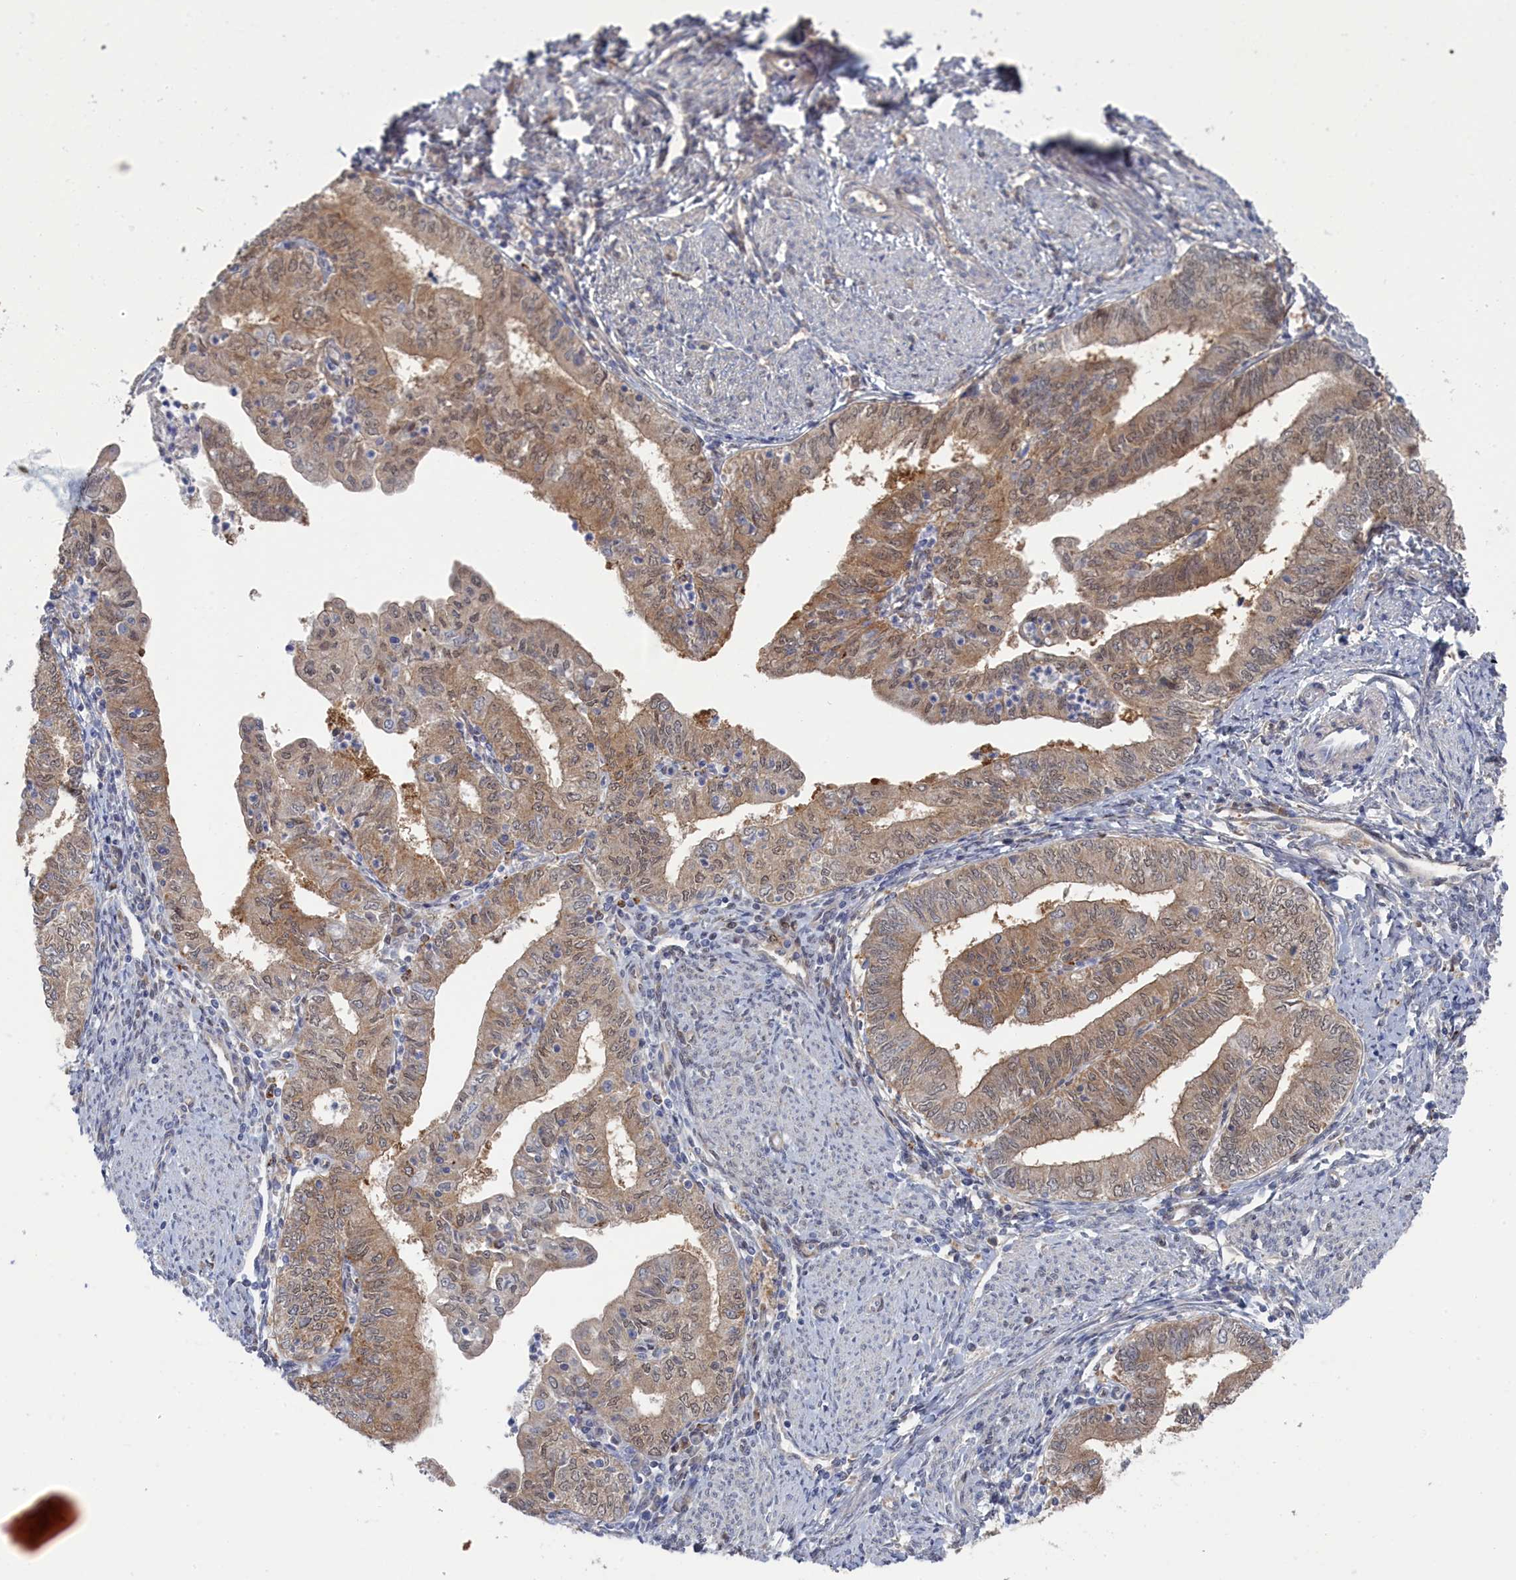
{"staining": {"intensity": "weak", "quantity": "25%-75%", "location": "cytoplasmic/membranous,nuclear"}, "tissue": "endometrial cancer", "cell_type": "Tumor cells", "image_type": "cancer", "snomed": [{"axis": "morphology", "description": "Adenocarcinoma, NOS"}, {"axis": "topography", "description": "Endometrium"}], "caption": "Protein positivity by IHC shows weak cytoplasmic/membranous and nuclear positivity in about 25%-75% of tumor cells in endometrial cancer (adenocarcinoma).", "gene": "IRGQ", "patient": {"sex": "female", "age": 66}}